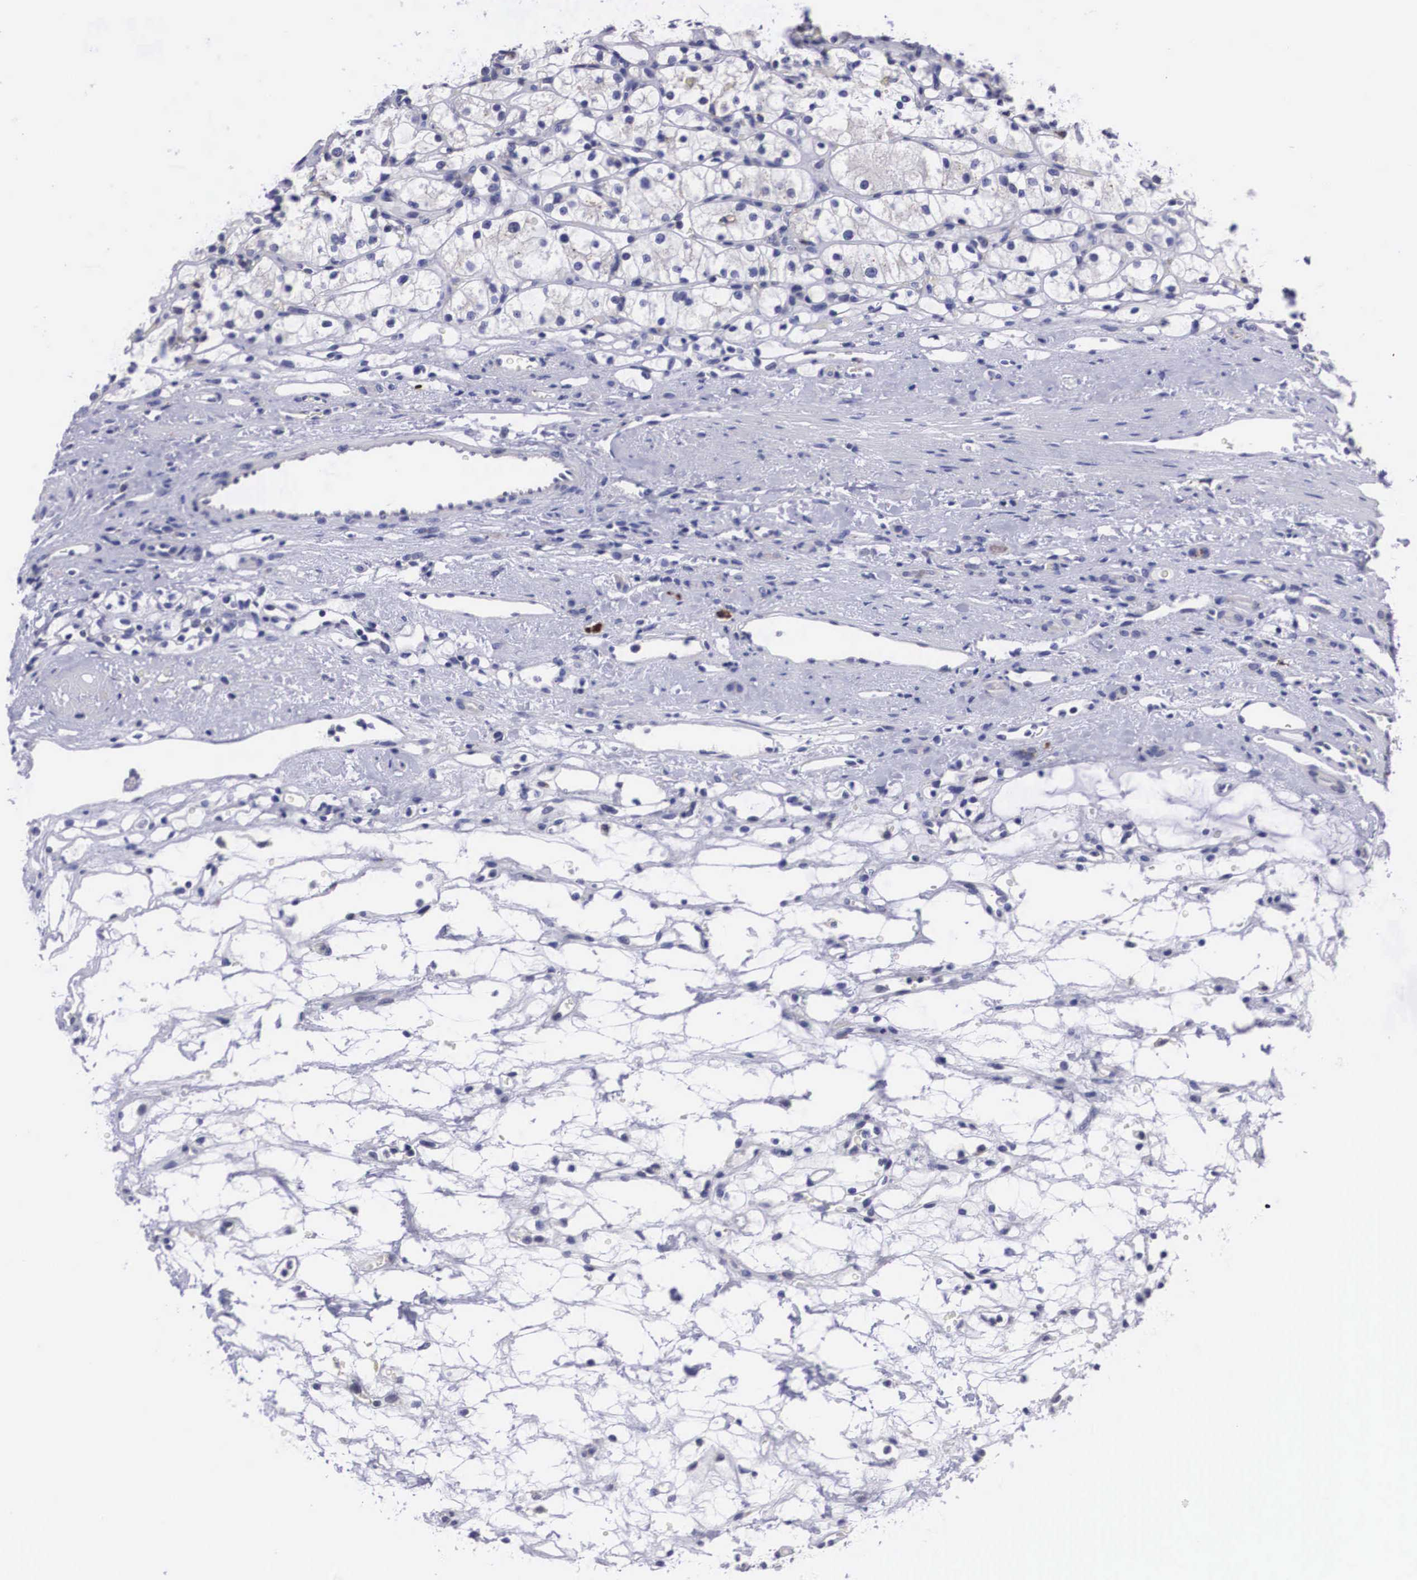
{"staining": {"intensity": "negative", "quantity": "none", "location": "none"}, "tissue": "renal cancer", "cell_type": "Tumor cells", "image_type": "cancer", "snomed": [{"axis": "morphology", "description": "Adenocarcinoma, NOS"}, {"axis": "topography", "description": "Kidney"}], "caption": "Histopathology image shows no significant protein positivity in tumor cells of renal cancer.", "gene": "CRELD2", "patient": {"sex": "female", "age": 60}}